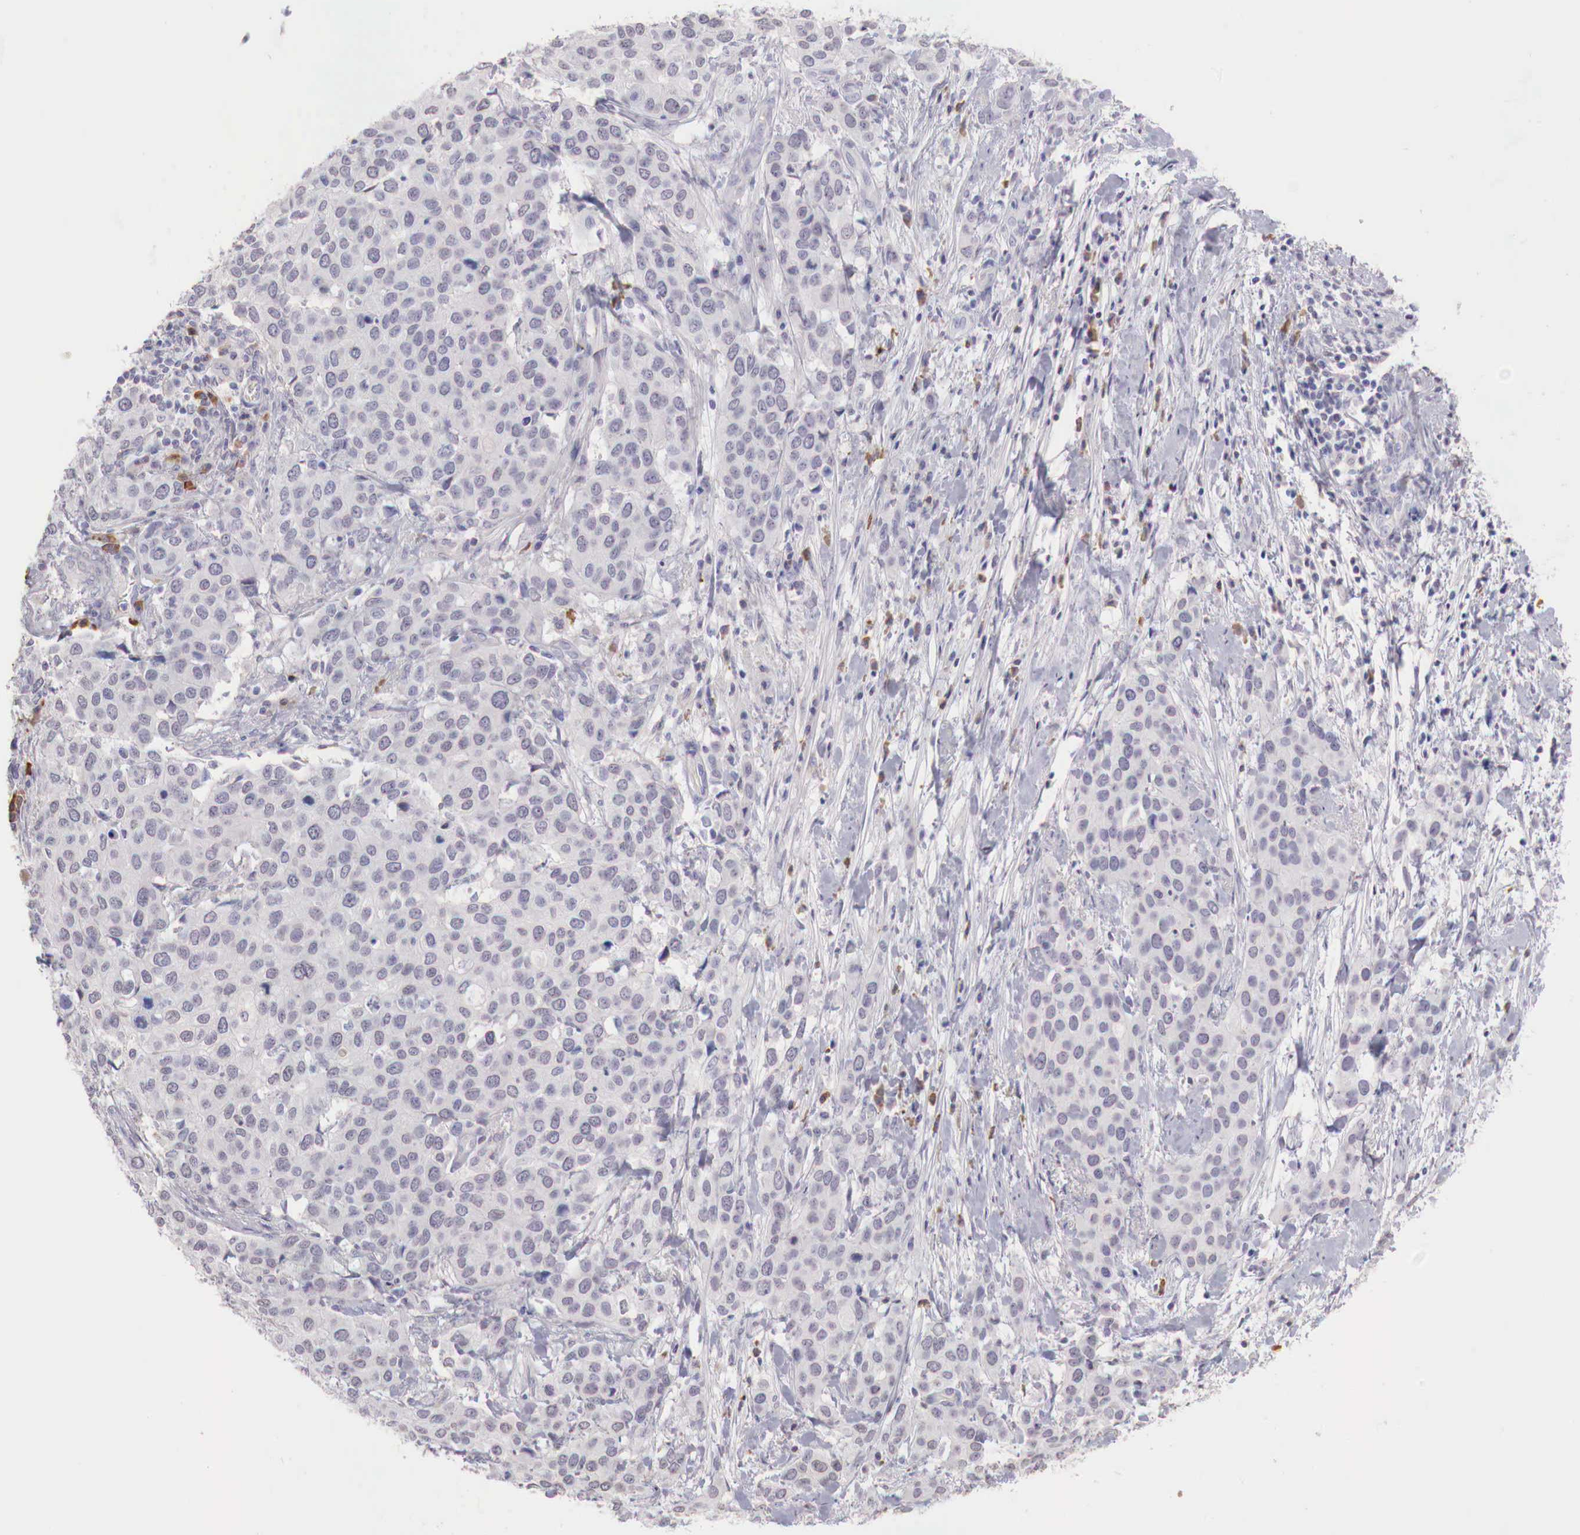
{"staining": {"intensity": "negative", "quantity": "none", "location": "none"}, "tissue": "cervical cancer", "cell_type": "Tumor cells", "image_type": "cancer", "snomed": [{"axis": "morphology", "description": "Squamous cell carcinoma, NOS"}, {"axis": "topography", "description": "Cervix"}], "caption": "This histopathology image is of squamous cell carcinoma (cervical) stained with immunohistochemistry to label a protein in brown with the nuclei are counter-stained blue. There is no positivity in tumor cells. (Brightfield microscopy of DAB IHC at high magnification).", "gene": "XPNPEP2", "patient": {"sex": "female", "age": 54}}